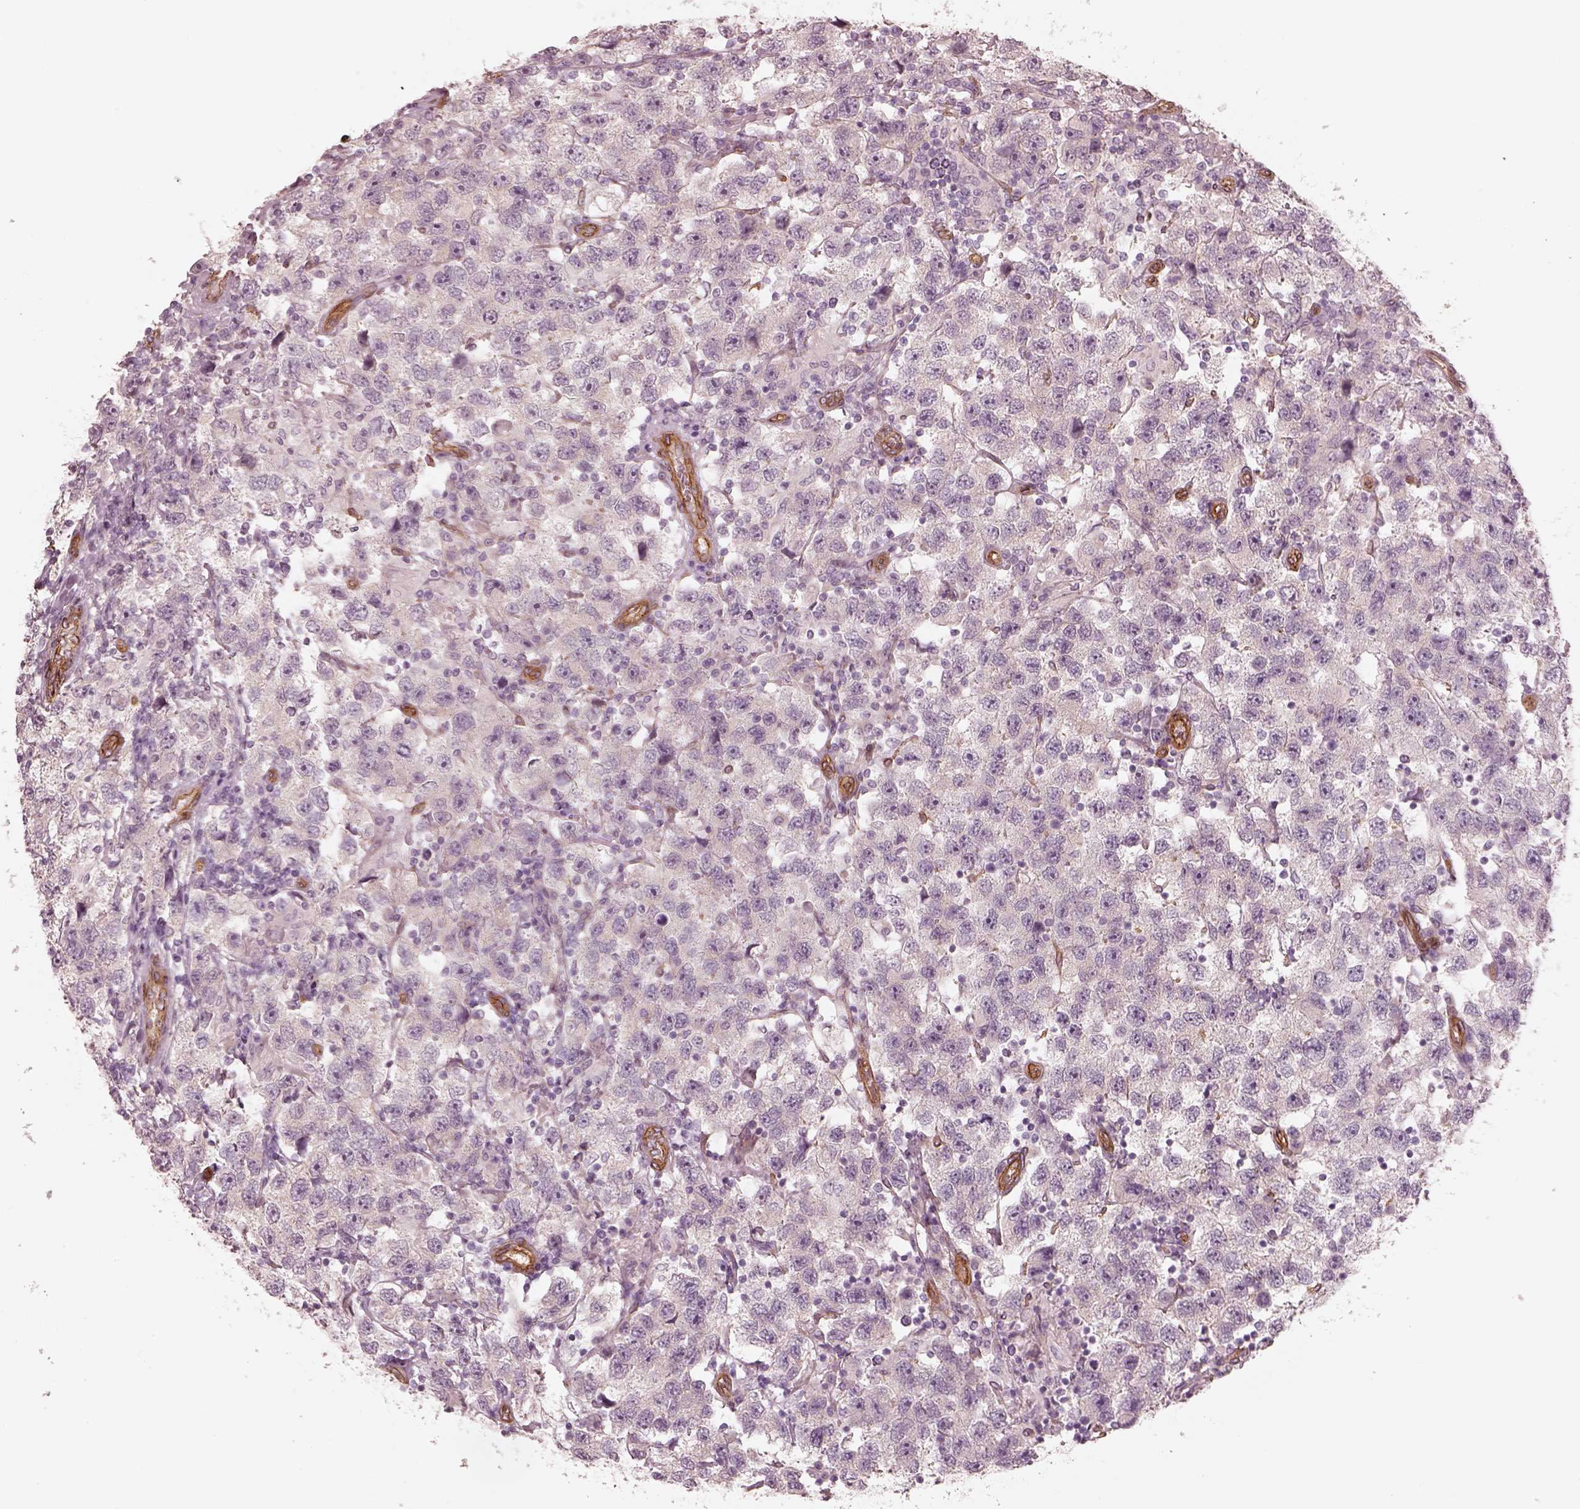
{"staining": {"intensity": "negative", "quantity": "none", "location": "none"}, "tissue": "testis cancer", "cell_type": "Tumor cells", "image_type": "cancer", "snomed": [{"axis": "morphology", "description": "Seminoma, NOS"}, {"axis": "topography", "description": "Testis"}], "caption": "Tumor cells are negative for brown protein staining in testis cancer. Nuclei are stained in blue.", "gene": "CRYM", "patient": {"sex": "male", "age": 26}}